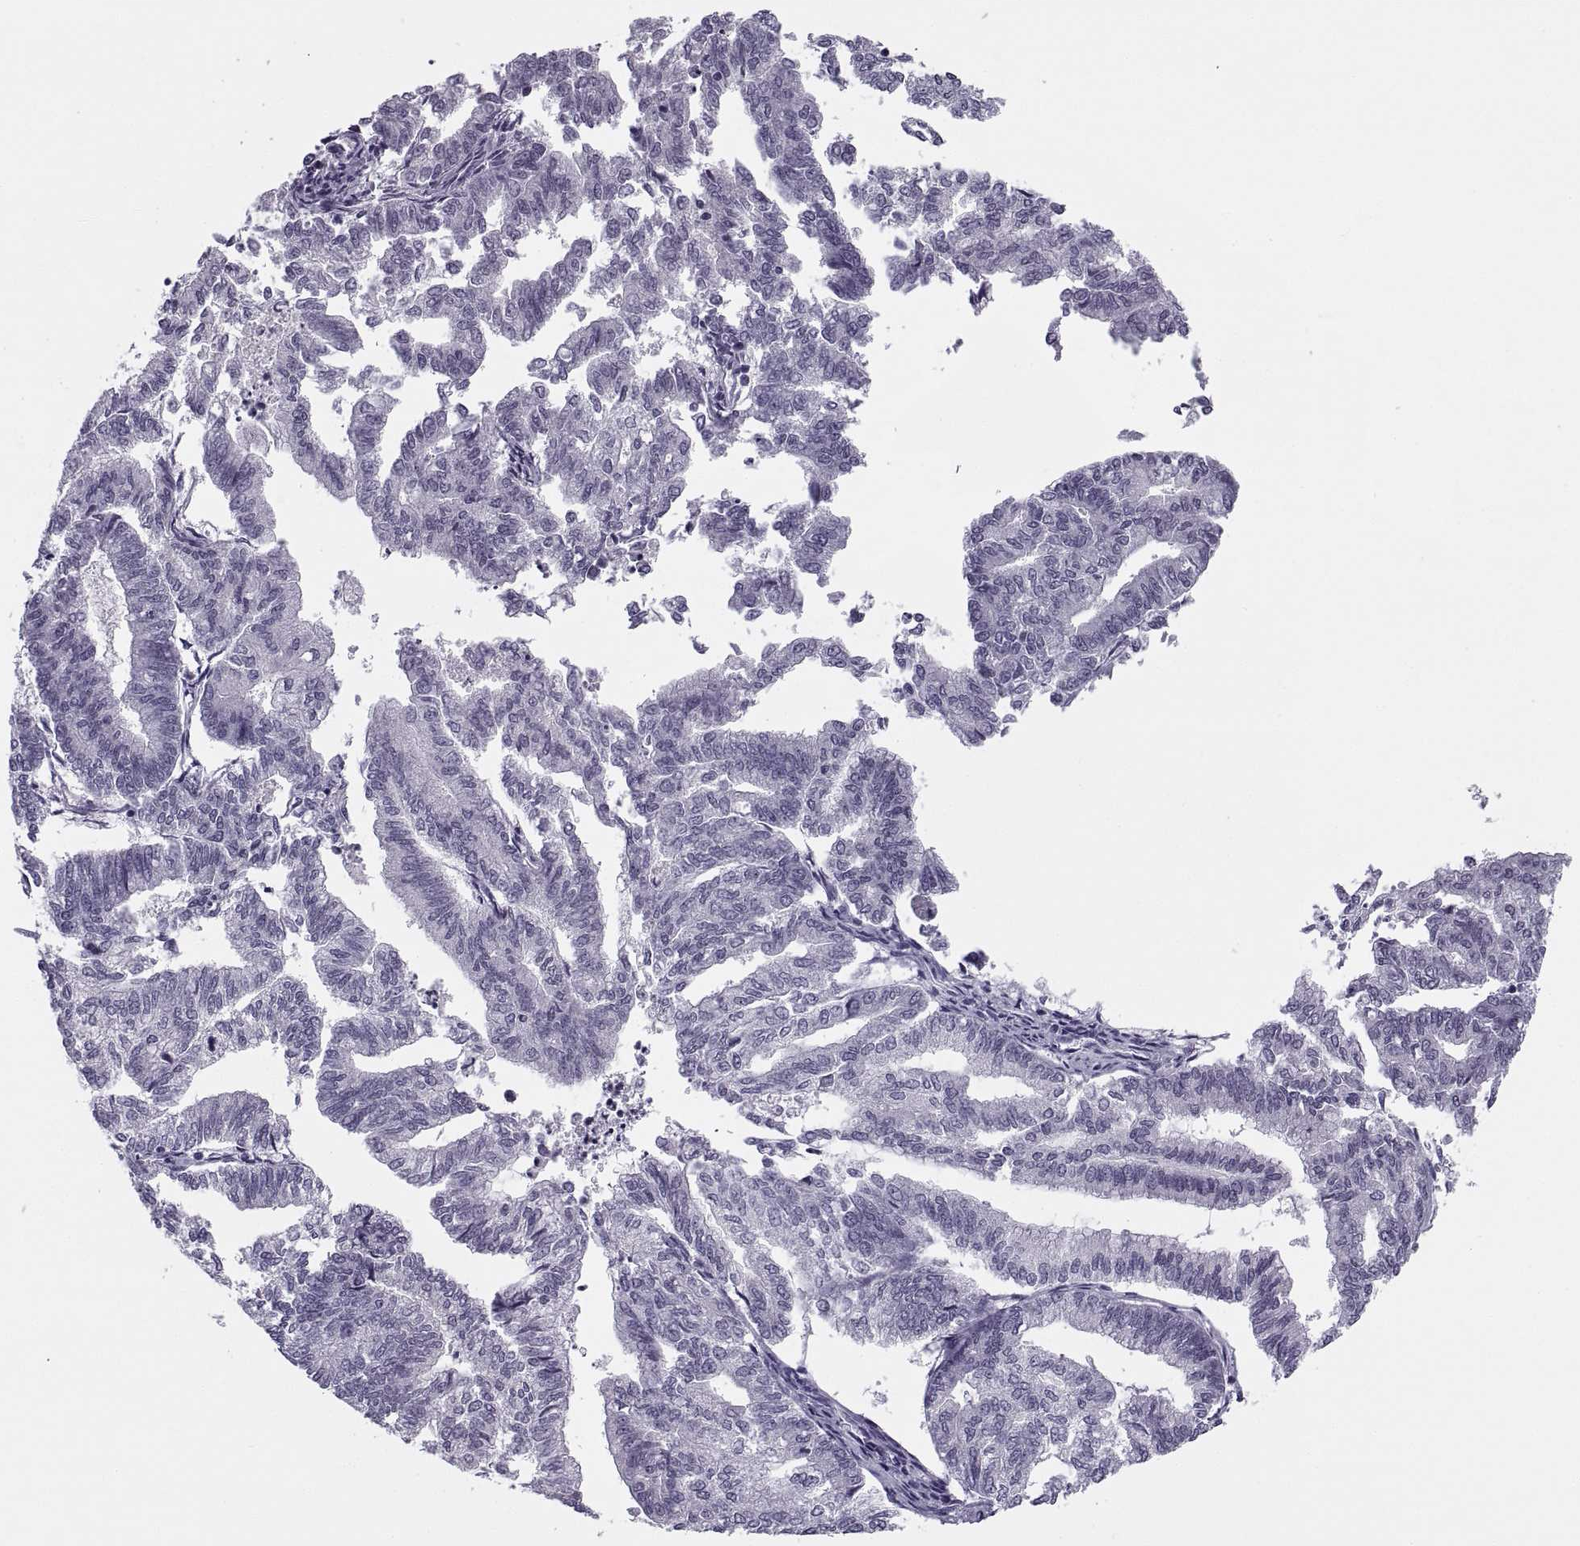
{"staining": {"intensity": "negative", "quantity": "none", "location": "none"}, "tissue": "endometrial cancer", "cell_type": "Tumor cells", "image_type": "cancer", "snomed": [{"axis": "morphology", "description": "Adenocarcinoma, NOS"}, {"axis": "topography", "description": "Endometrium"}], "caption": "Image shows no protein expression in tumor cells of adenocarcinoma (endometrial) tissue.", "gene": "TBC1D3G", "patient": {"sex": "female", "age": 79}}